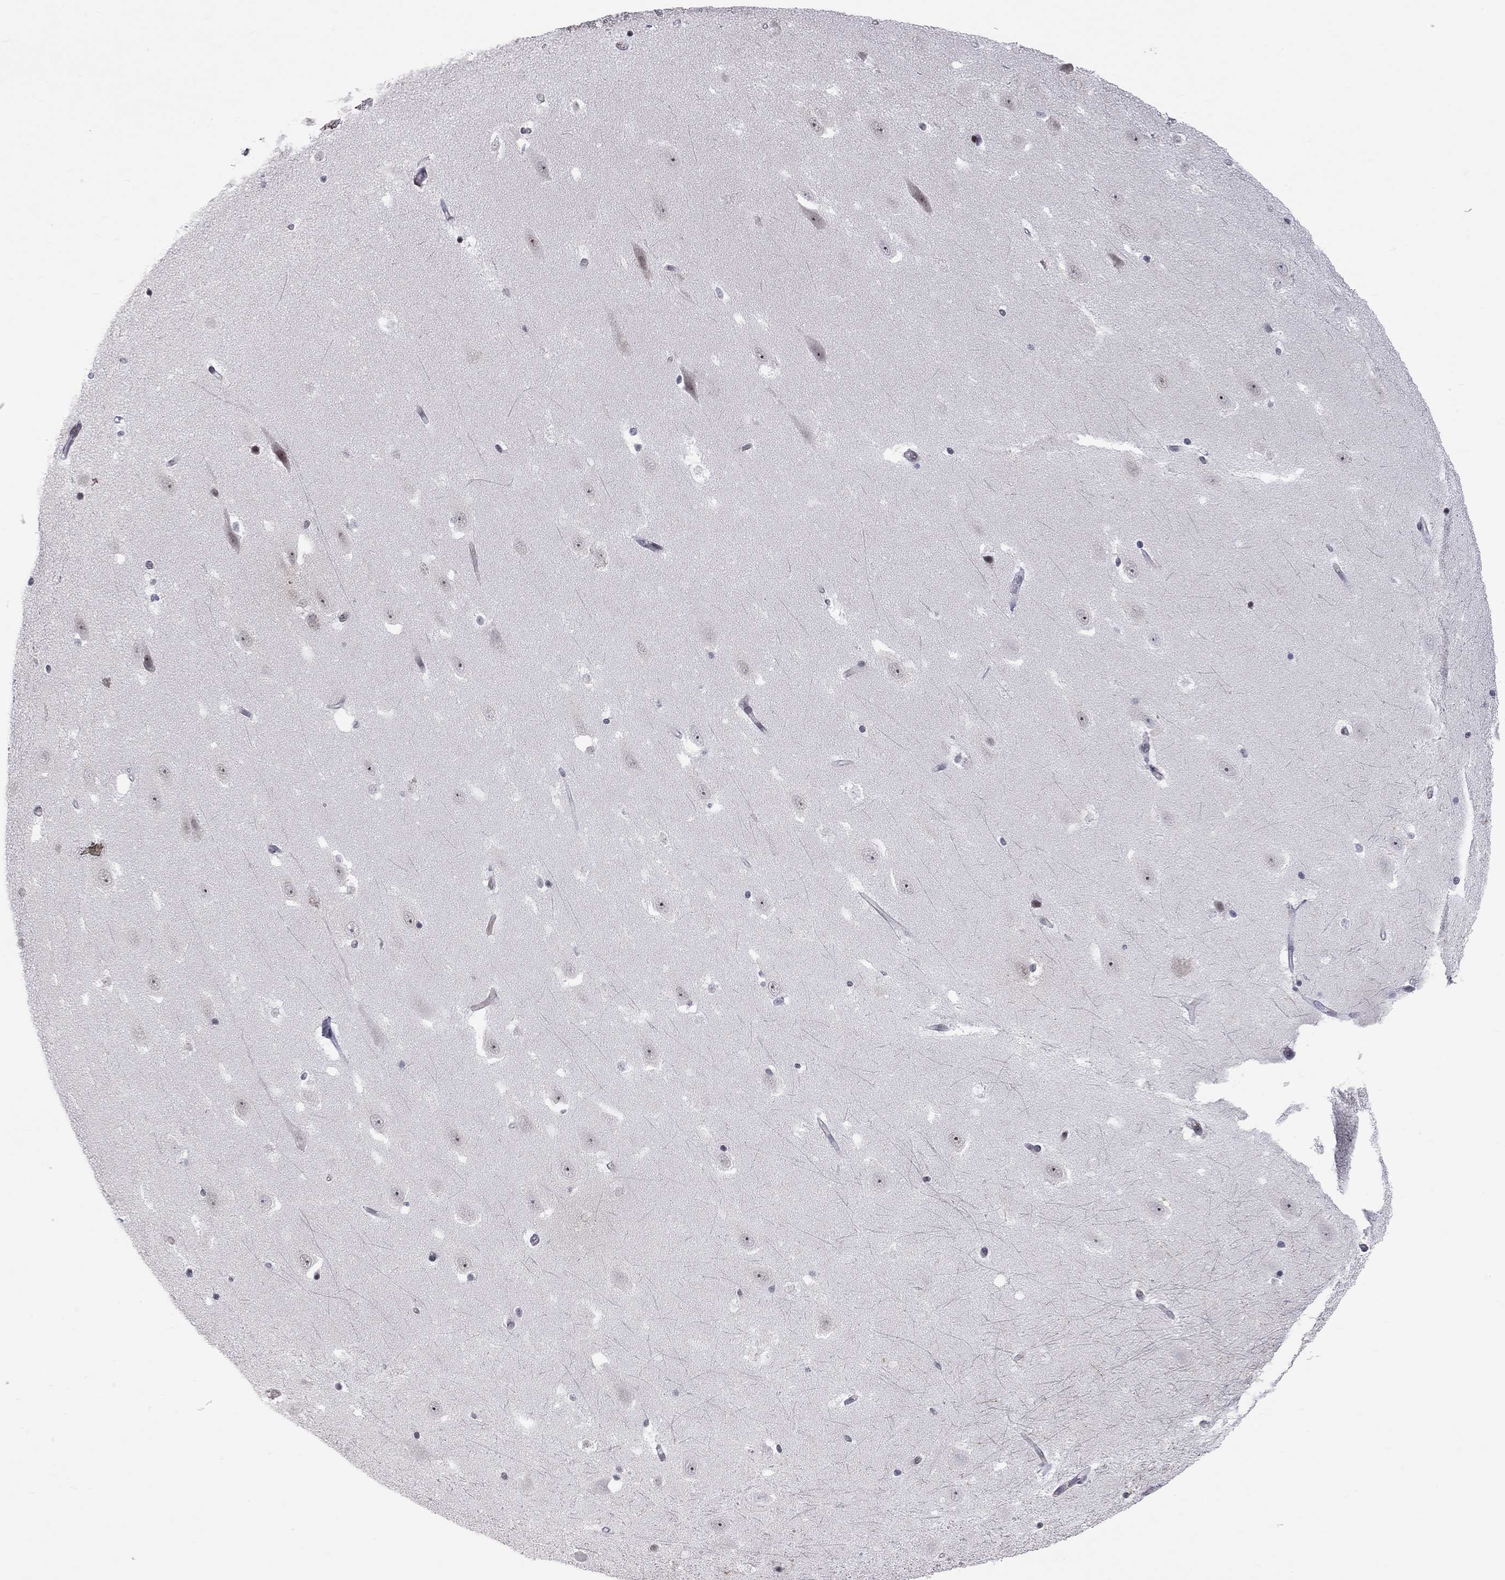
{"staining": {"intensity": "strong", "quantity": "25%-75%", "location": "cytoplasmic/membranous"}, "tissue": "hippocampus", "cell_type": "Glial cells", "image_type": "normal", "snomed": [{"axis": "morphology", "description": "Normal tissue, NOS"}, {"axis": "topography", "description": "Hippocampus"}], "caption": "Glial cells display high levels of strong cytoplasmic/membranous expression in approximately 25%-75% of cells in normal human hippocampus. (DAB IHC, brown staining for protein, blue staining for nuclei).", "gene": "MTNR1B", "patient": {"sex": "male", "age": 49}}